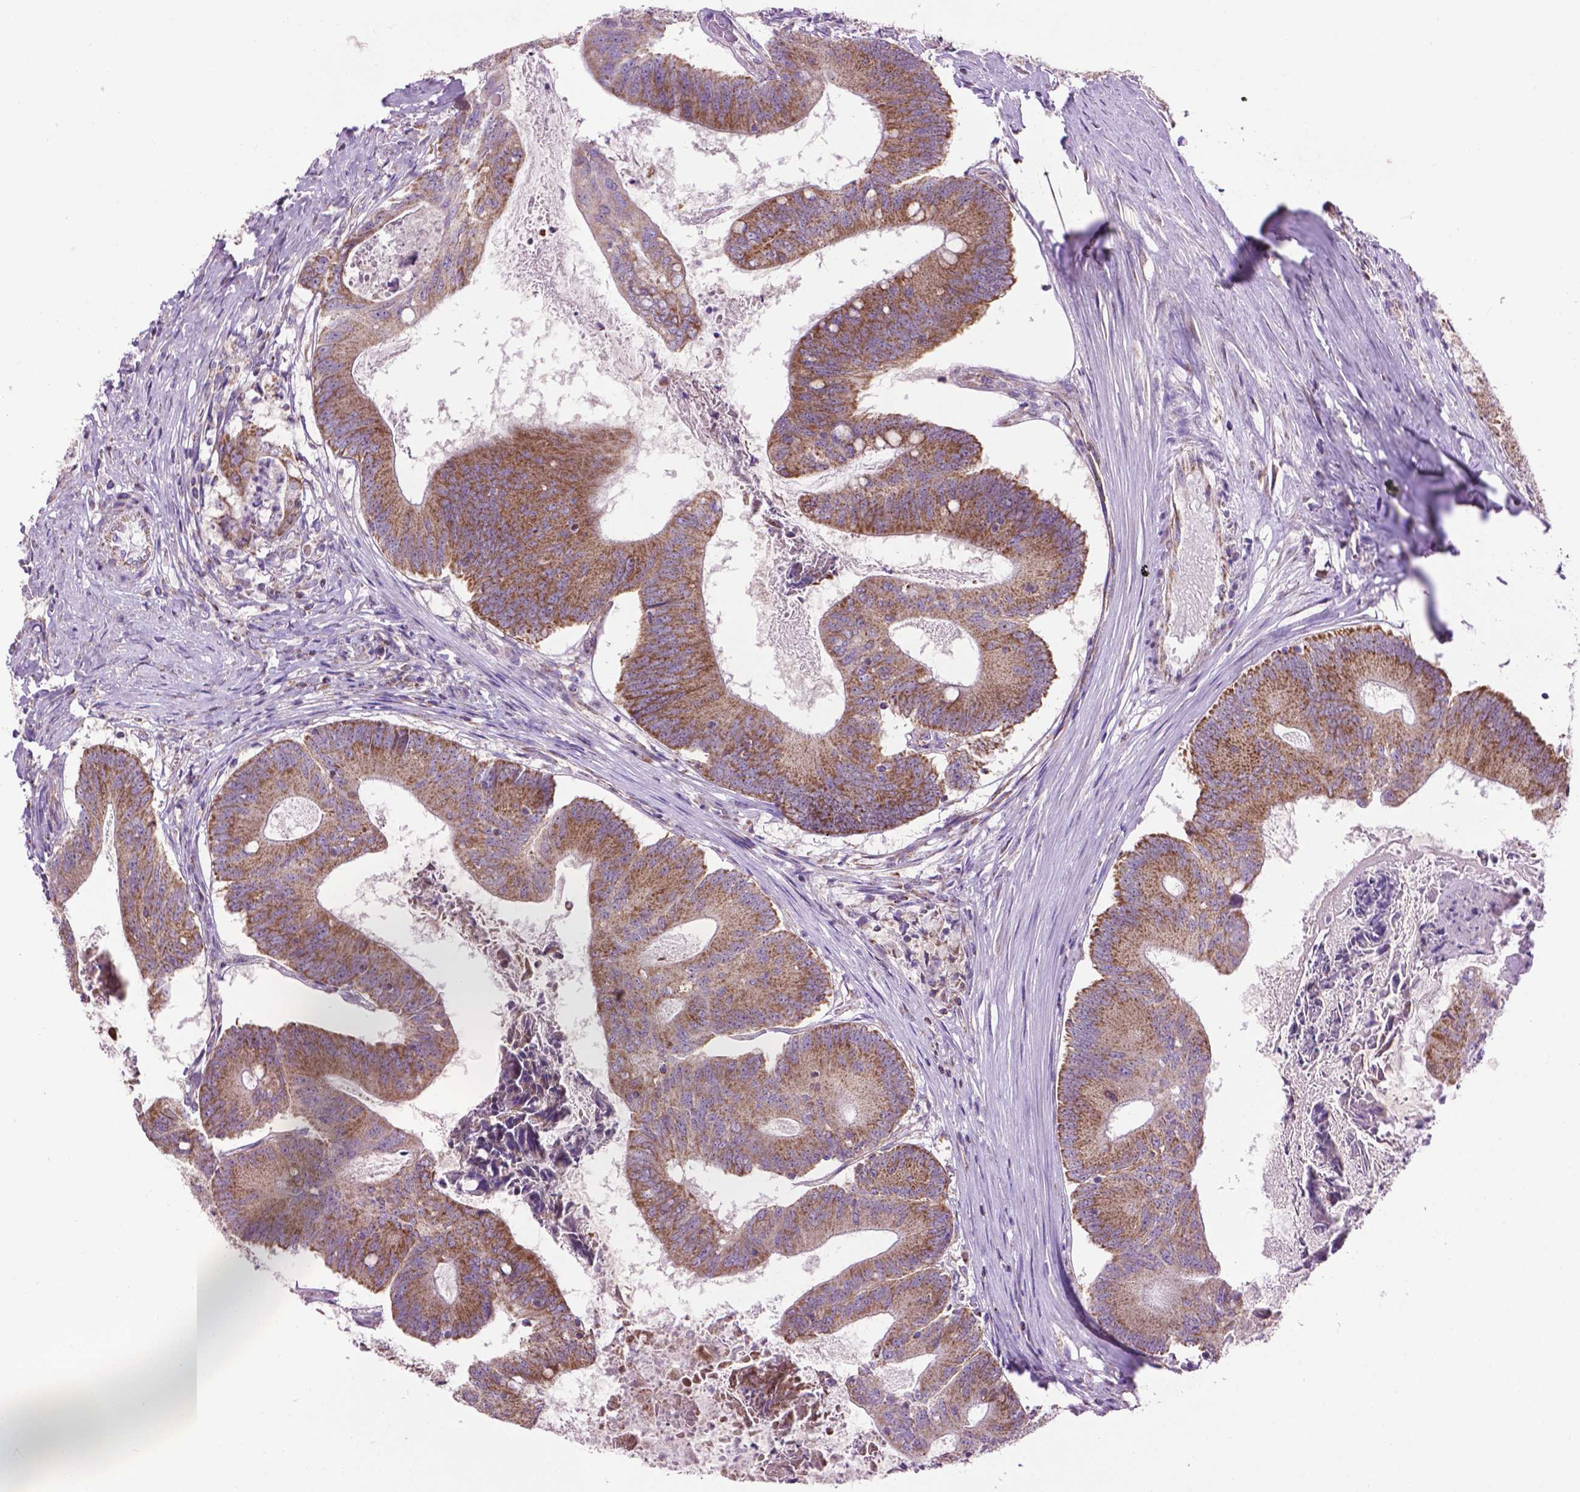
{"staining": {"intensity": "moderate", "quantity": ">75%", "location": "cytoplasmic/membranous"}, "tissue": "colorectal cancer", "cell_type": "Tumor cells", "image_type": "cancer", "snomed": [{"axis": "morphology", "description": "Adenocarcinoma, NOS"}, {"axis": "topography", "description": "Colon"}], "caption": "Tumor cells exhibit medium levels of moderate cytoplasmic/membranous expression in approximately >75% of cells in colorectal adenocarcinoma.", "gene": "PYCR3", "patient": {"sex": "female", "age": 70}}